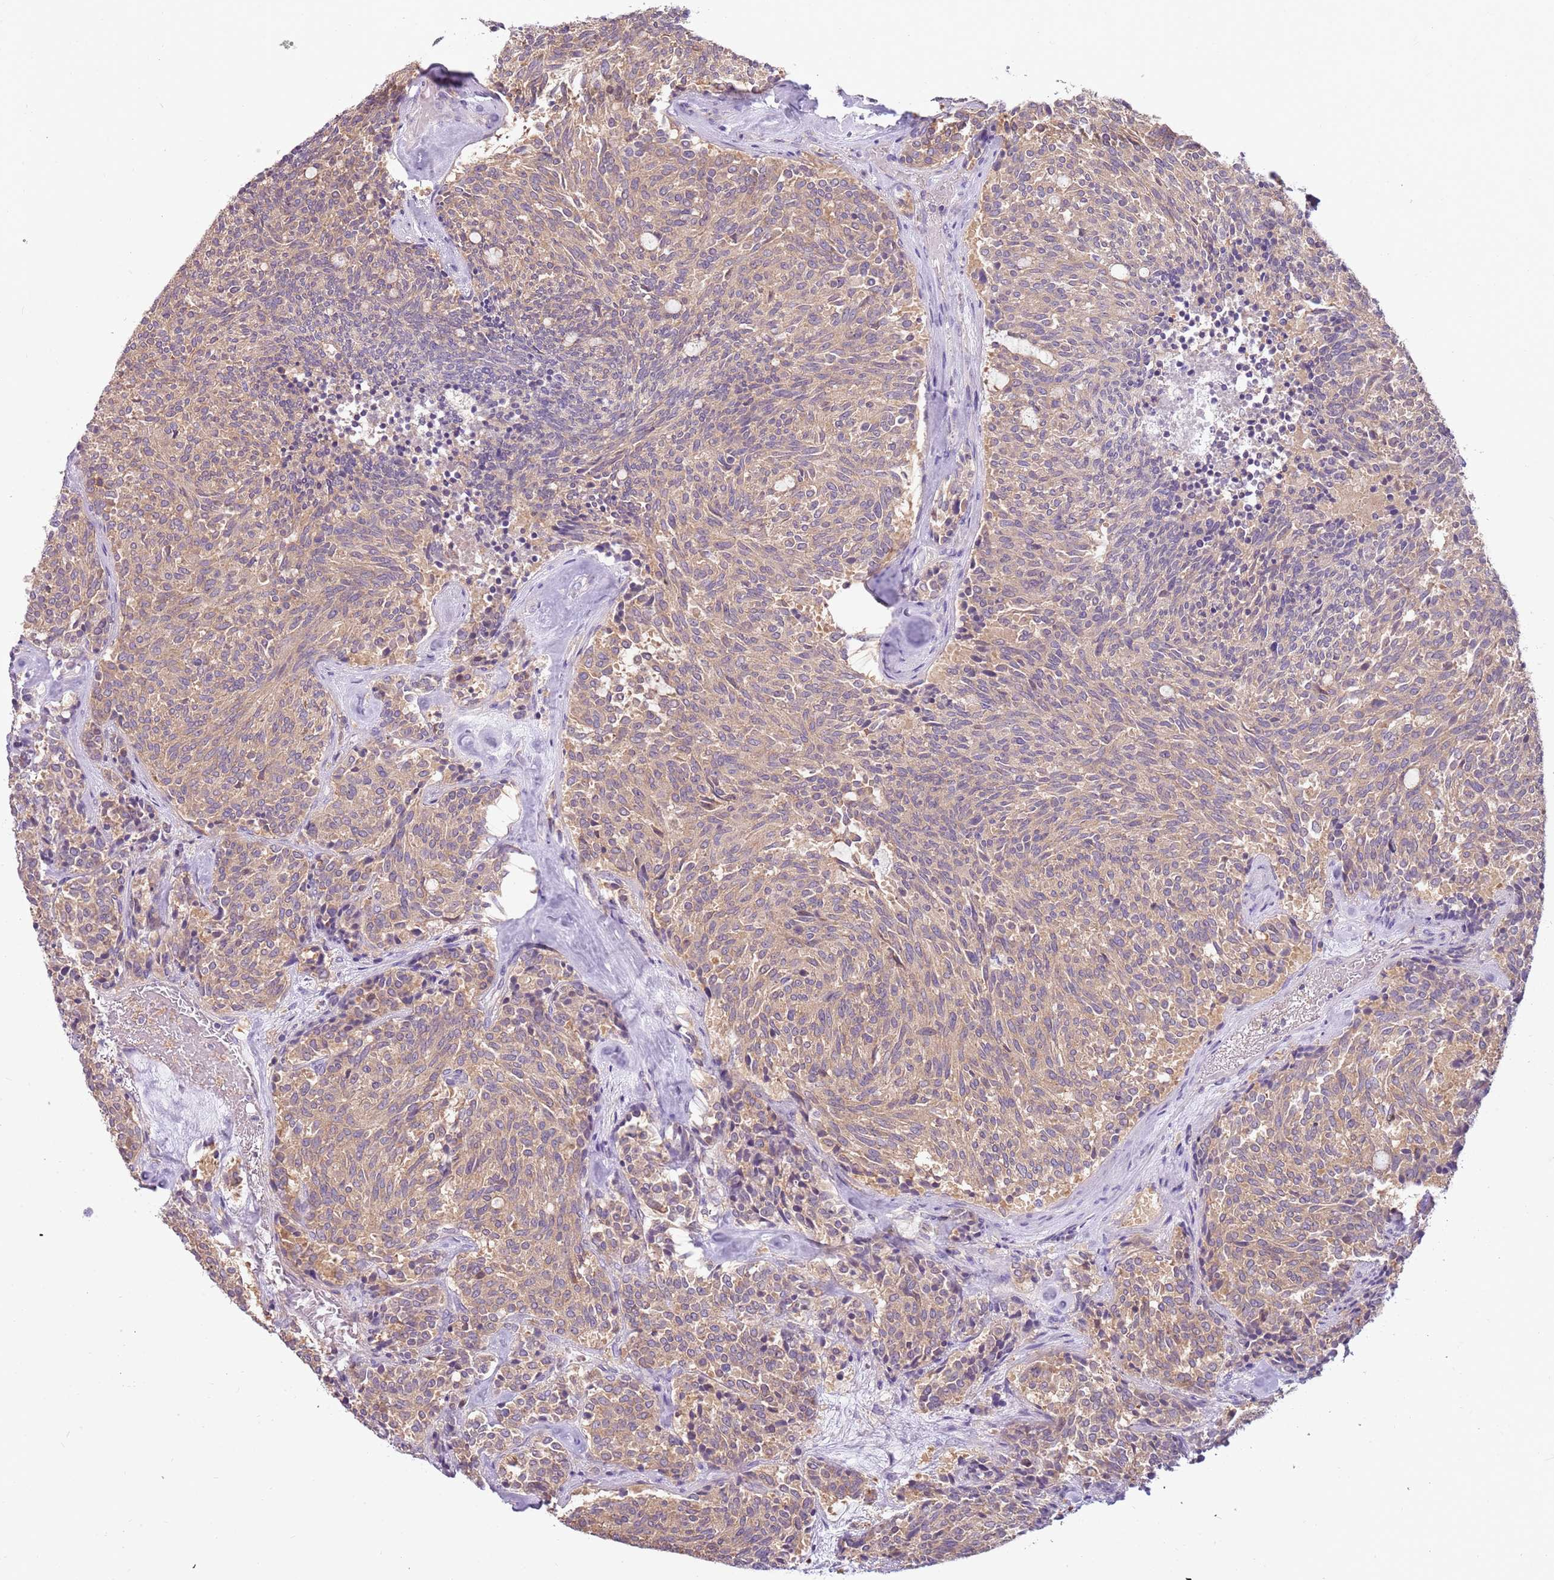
{"staining": {"intensity": "weak", "quantity": ">75%", "location": "cytoplasmic/membranous"}, "tissue": "carcinoid", "cell_type": "Tumor cells", "image_type": "cancer", "snomed": [{"axis": "morphology", "description": "Carcinoid, malignant, NOS"}, {"axis": "topography", "description": "Pancreas"}], "caption": "High-power microscopy captured an immunohistochemistry (IHC) histopathology image of carcinoid (malignant), revealing weak cytoplasmic/membranous staining in about >75% of tumor cells.", "gene": "CAPN7", "patient": {"sex": "female", "age": 54}}